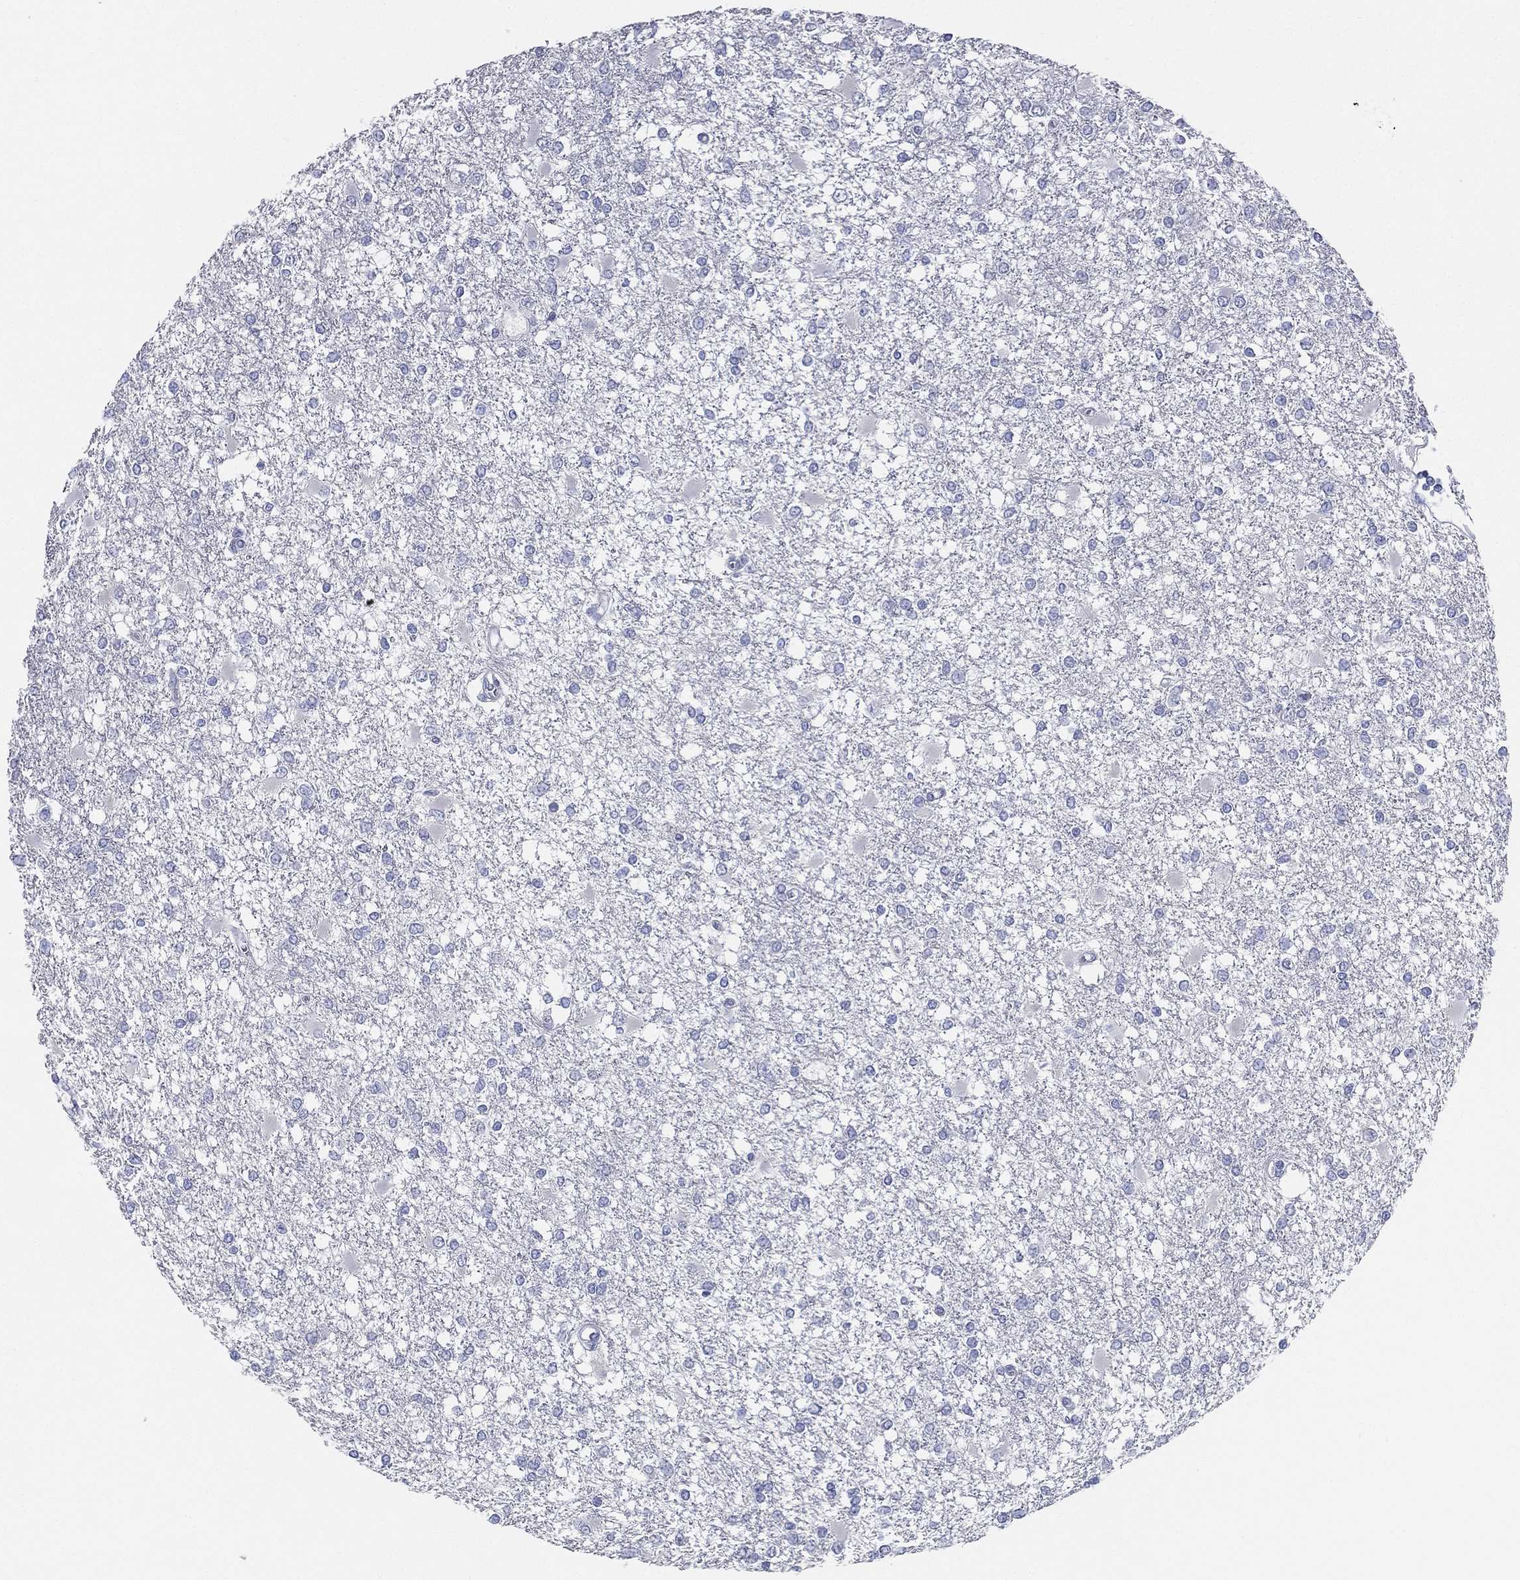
{"staining": {"intensity": "negative", "quantity": "none", "location": "none"}, "tissue": "glioma", "cell_type": "Tumor cells", "image_type": "cancer", "snomed": [{"axis": "morphology", "description": "Glioma, malignant, High grade"}, {"axis": "topography", "description": "Cerebral cortex"}], "caption": "IHC of human glioma displays no expression in tumor cells.", "gene": "STS", "patient": {"sex": "male", "age": 79}}